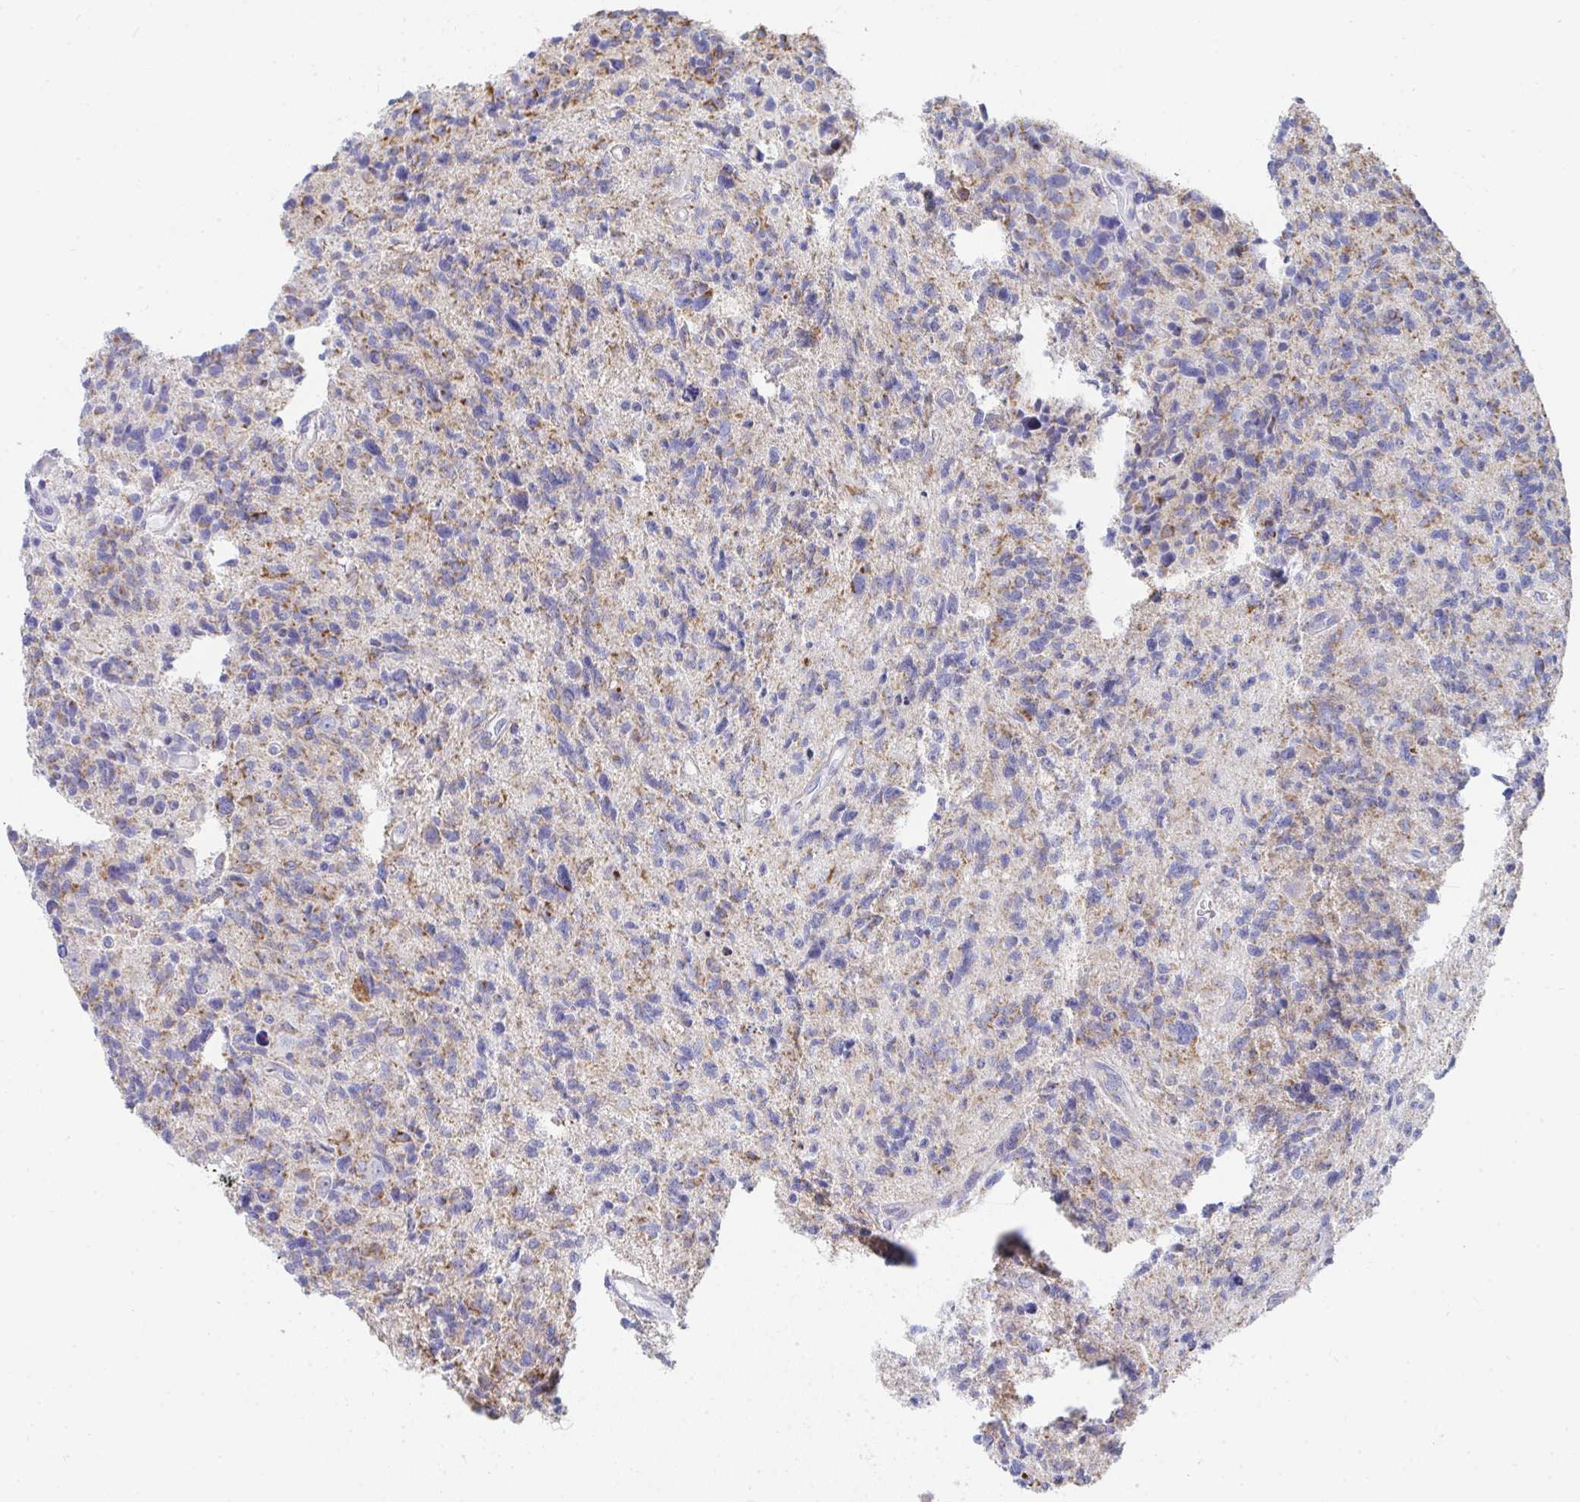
{"staining": {"intensity": "weak", "quantity": "25%-75%", "location": "cytoplasmic/membranous"}, "tissue": "glioma", "cell_type": "Tumor cells", "image_type": "cancer", "snomed": [{"axis": "morphology", "description": "Glioma, malignant, High grade"}, {"axis": "topography", "description": "Brain"}], "caption": "A brown stain shows weak cytoplasmic/membranous expression of a protein in human high-grade glioma (malignant) tumor cells. Immunohistochemistry stains the protein of interest in brown and the nuclei are stained blue.", "gene": "AIFM1", "patient": {"sex": "male", "age": 29}}